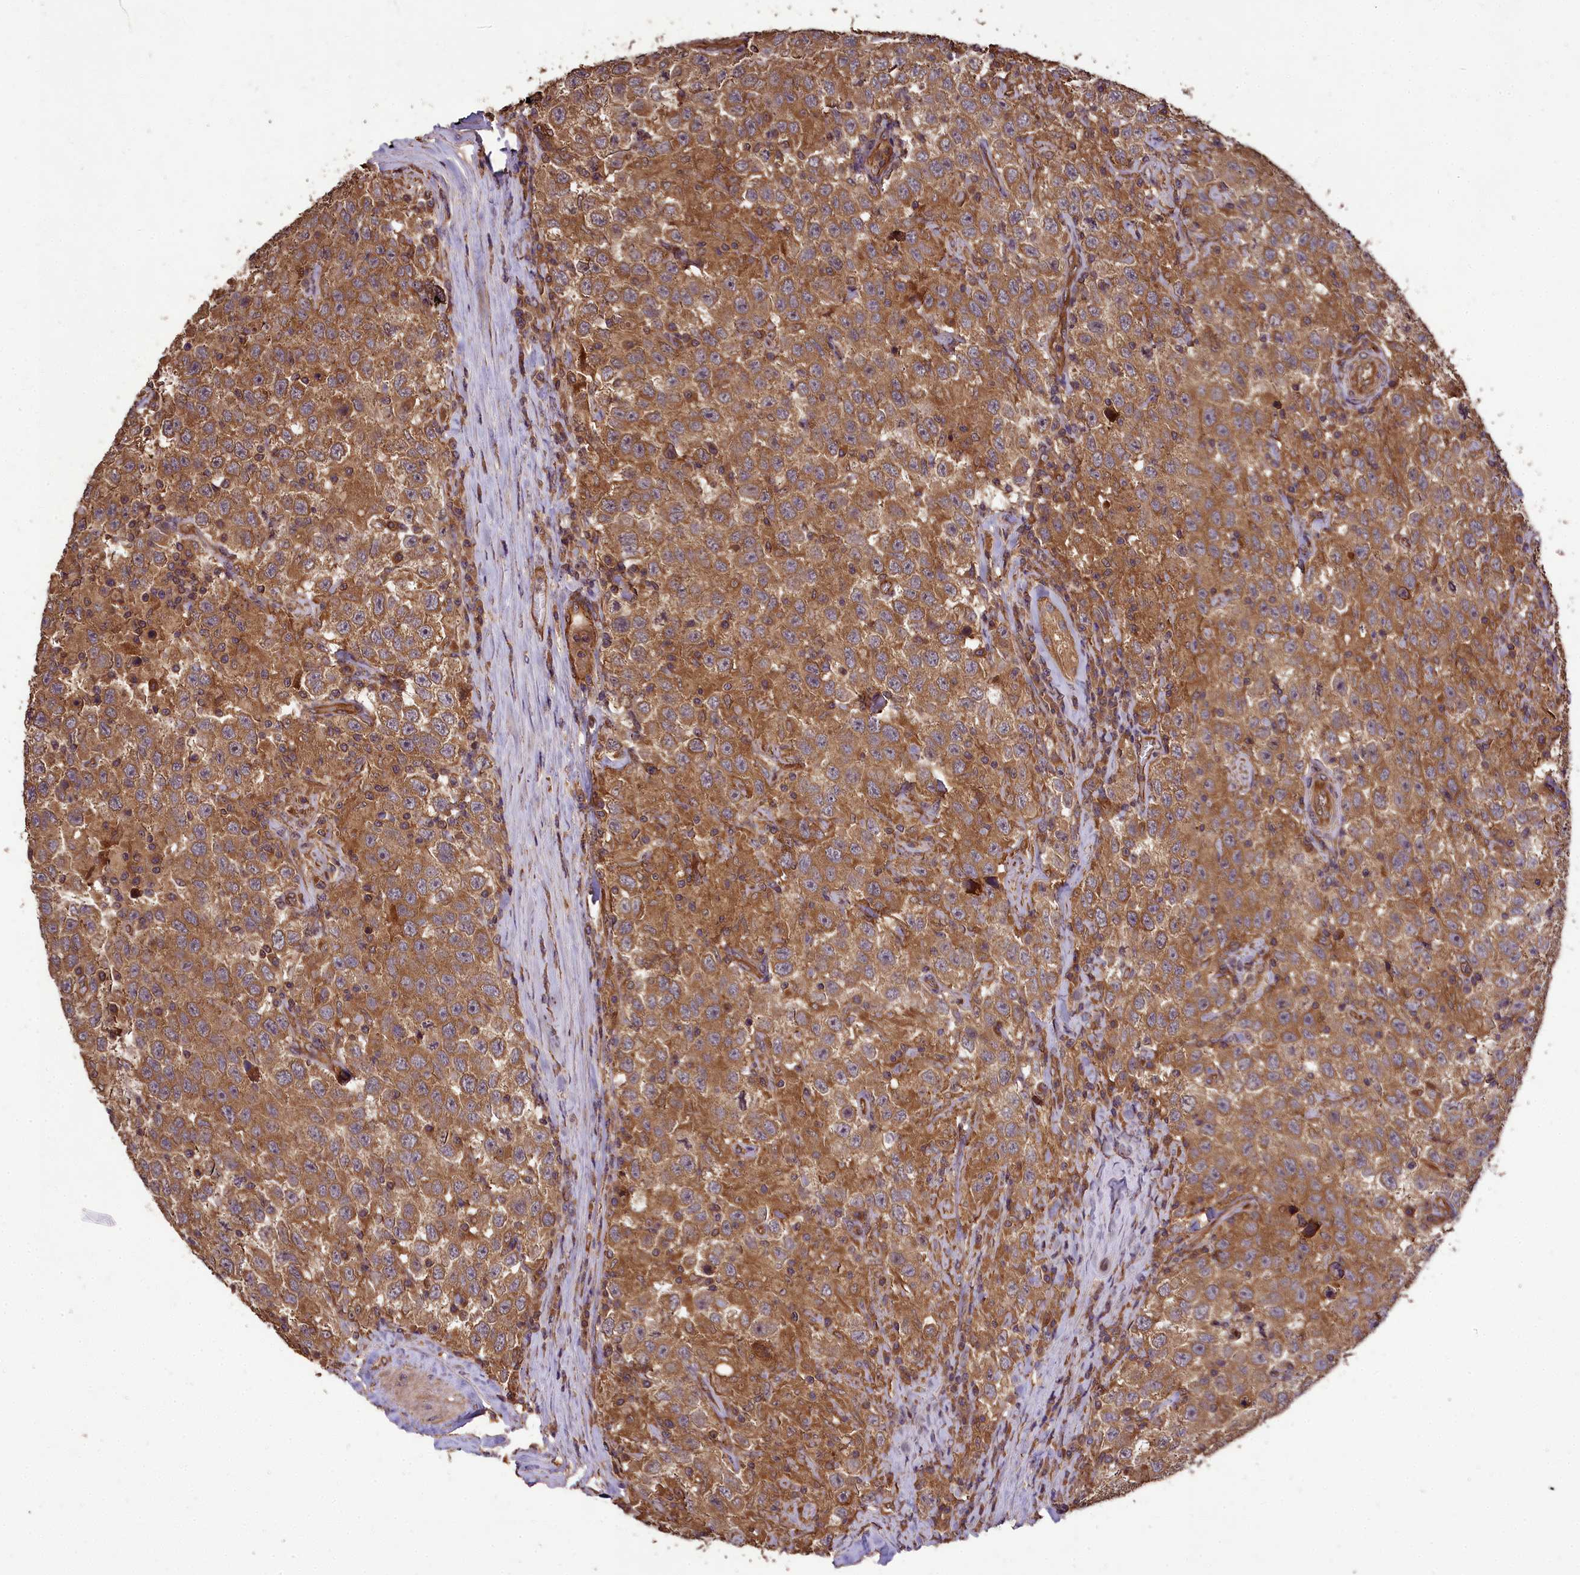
{"staining": {"intensity": "moderate", "quantity": ">75%", "location": "cytoplasmic/membranous"}, "tissue": "testis cancer", "cell_type": "Tumor cells", "image_type": "cancer", "snomed": [{"axis": "morphology", "description": "Seminoma, NOS"}, {"axis": "topography", "description": "Testis"}], "caption": "The immunohistochemical stain highlights moderate cytoplasmic/membranous expression in tumor cells of seminoma (testis) tissue. Using DAB (3,3'-diaminobenzidine) (brown) and hematoxylin (blue) stains, captured at high magnification using brightfield microscopy.", "gene": "TTLL10", "patient": {"sex": "male", "age": 41}}